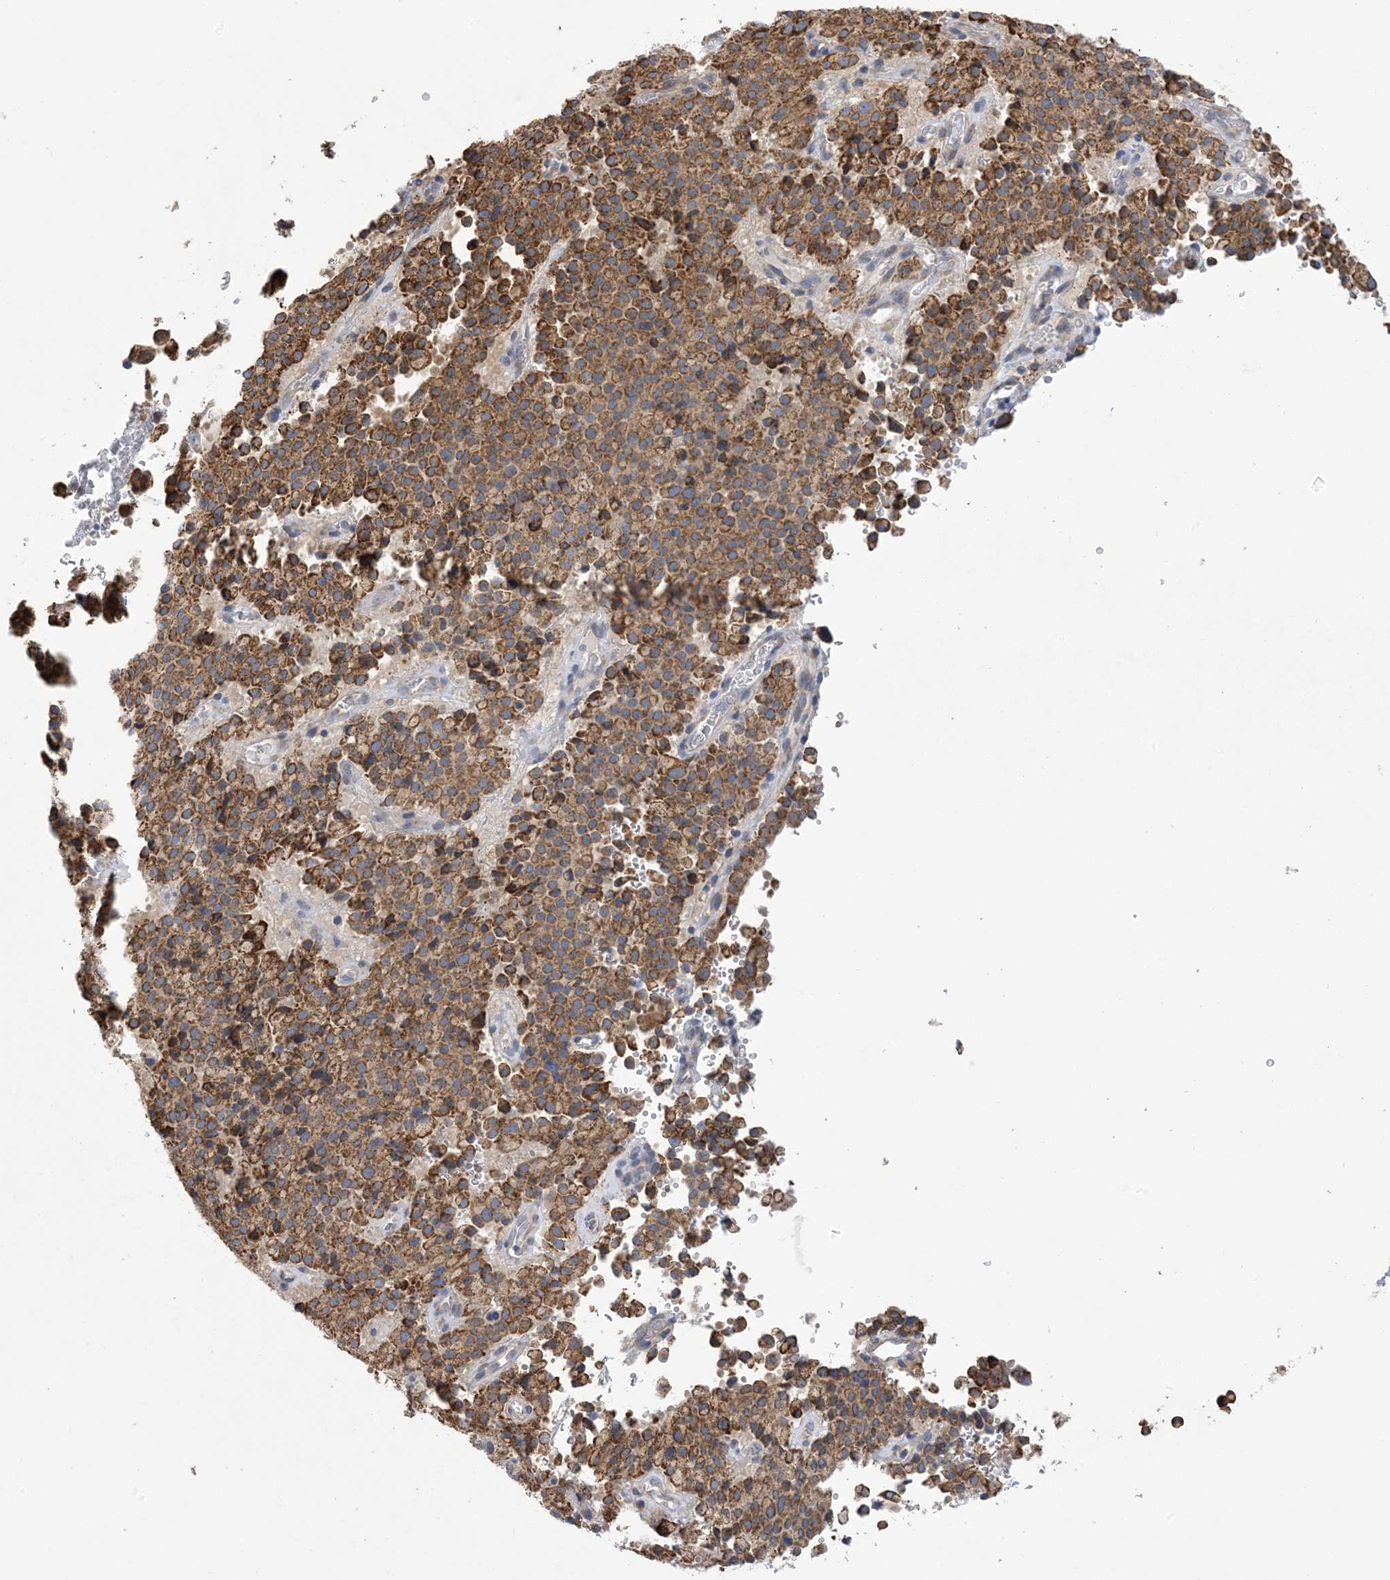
{"staining": {"intensity": "moderate", "quantity": ">75%", "location": "cytoplasmic/membranous"}, "tissue": "pancreatic cancer", "cell_type": "Tumor cells", "image_type": "cancer", "snomed": [{"axis": "morphology", "description": "Adenocarcinoma, NOS"}, {"axis": "topography", "description": "Pancreas"}], "caption": "About >75% of tumor cells in pancreatic adenocarcinoma show moderate cytoplasmic/membranous protein staining as visualized by brown immunohistochemical staining.", "gene": "CLEC16A", "patient": {"sex": "male", "age": 65}}